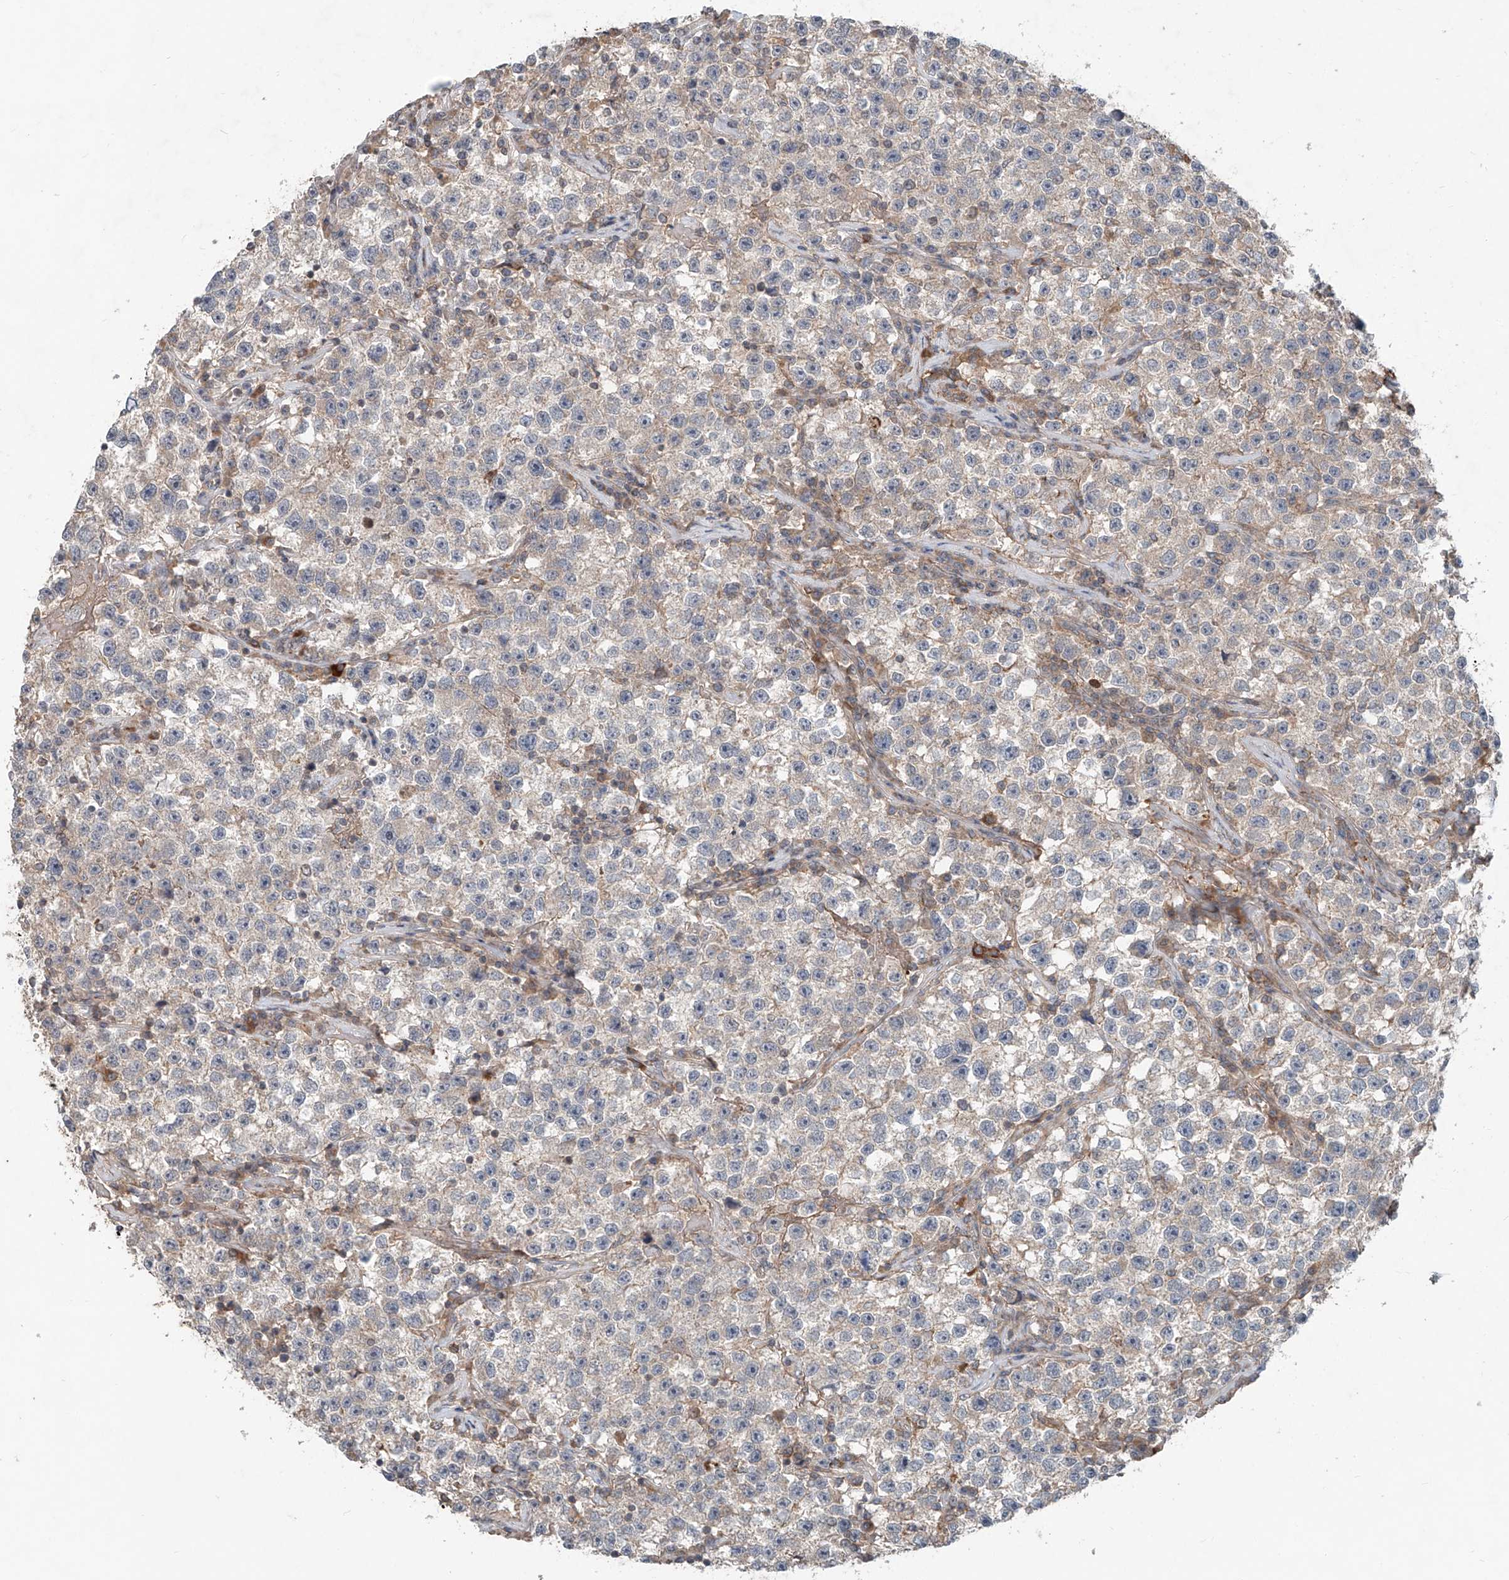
{"staining": {"intensity": "negative", "quantity": "none", "location": "none"}, "tissue": "testis cancer", "cell_type": "Tumor cells", "image_type": "cancer", "snomed": [{"axis": "morphology", "description": "Seminoma, NOS"}, {"axis": "topography", "description": "Testis"}], "caption": "This is an IHC photomicrograph of testis cancer. There is no positivity in tumor cells.", "gene": "ADAM23", "patient": {"sex": "male", "age": 22}}